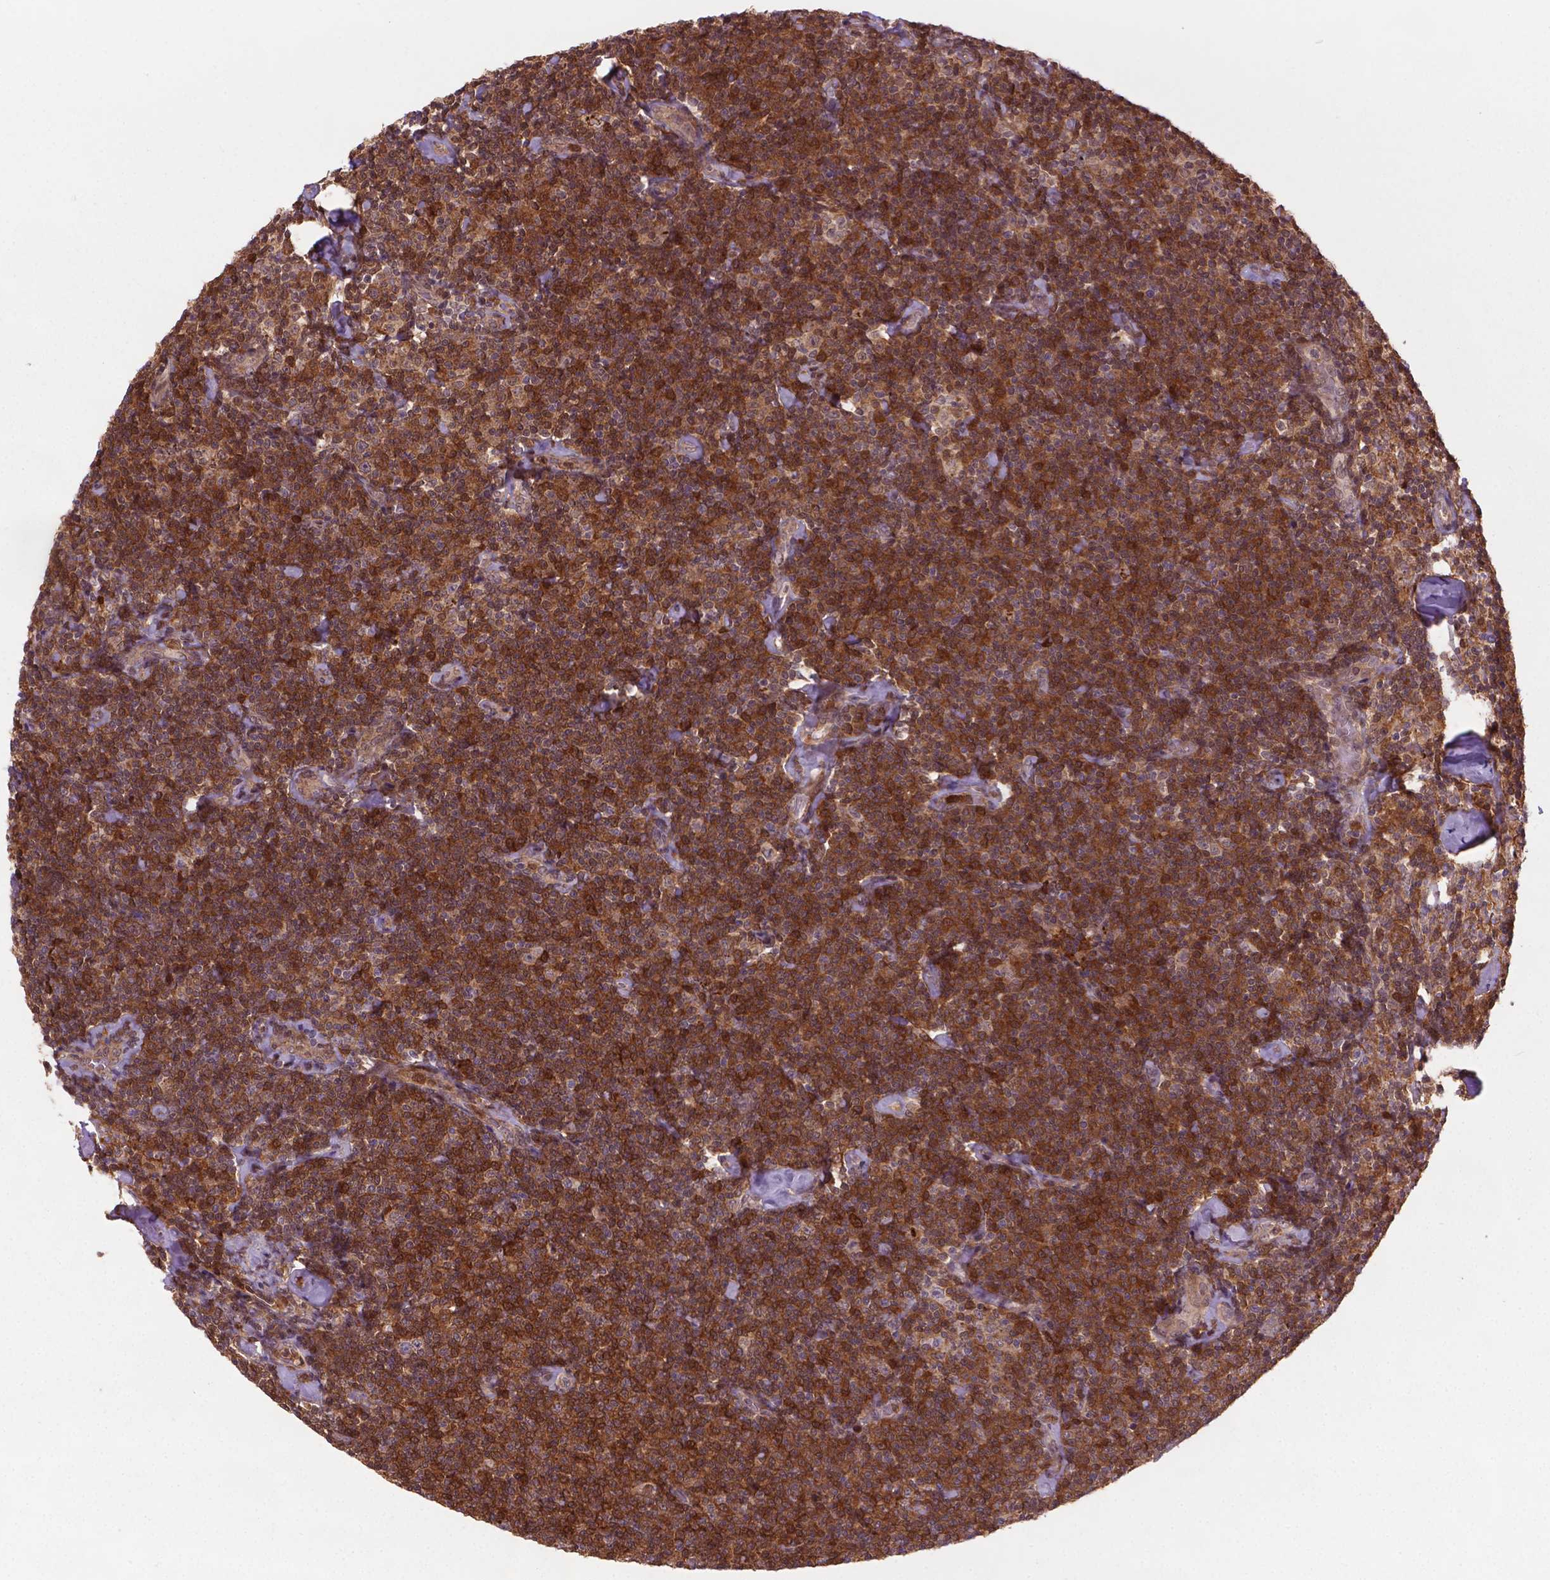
{"staining": {"intensity": "moderate", "quantity": ">75%", "location": "cytoplasmic/membranous,nuclear"}, "tissue": "lymphoma", "cell_type": "Tumor cells", "image_type": "cancer", "snomed": [{"axis": "morphology", "description": "Malignant lymphoma, non-Hodgkin's type, Low grade"}, {"axis": "topography", "description": "Lymph node"}], "caption": "Immunohistochemistry histopathology image of human lymphoma stained for a protein (brown), which reveals medium levels of moderate cytoplasmic/membranous and nuclear positivity in approximately >75% of tumor cells.", "gene": "PLIN3", "patient": {"sex": "male", "age": 81}}